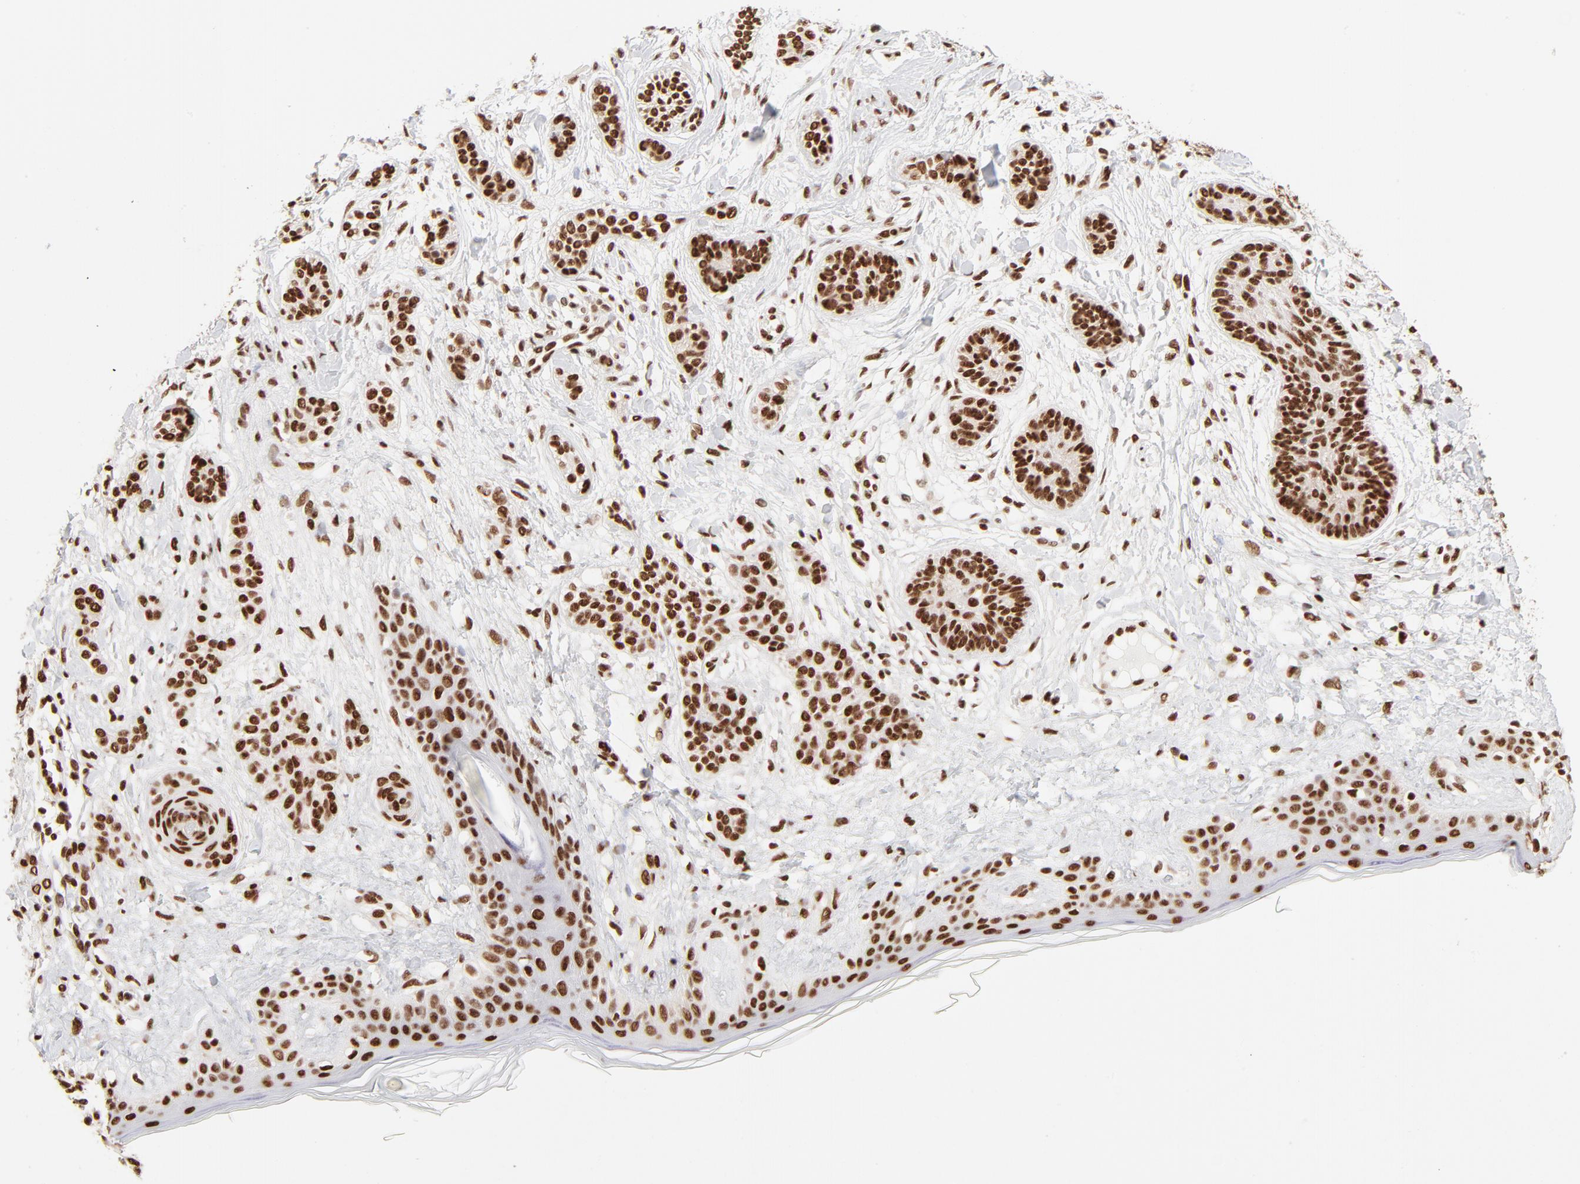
{"staining": {"intensity": "strong", "quantity": ">75%", "location": "nuclear"}, "tissue": "skin cancer", "cell_type": "Tumor cells", "image_type": "cancer", "snomed": [{"axis": "morphology", "description": "Normal tissue, NOS"}, {"axis": "morphology", "description": "Basal cell carcinoma"}, {"axis": "topography", "description": "Skin"}], "caption": "Protein expression by IHC exhibits strong nuclear staining in approximately >75% of tumor cells in skin basal cell carcinoma. Nuclei are stained in blue.", "gene": "TARDBP", "patient": {"sex": "male", "age": 63}}